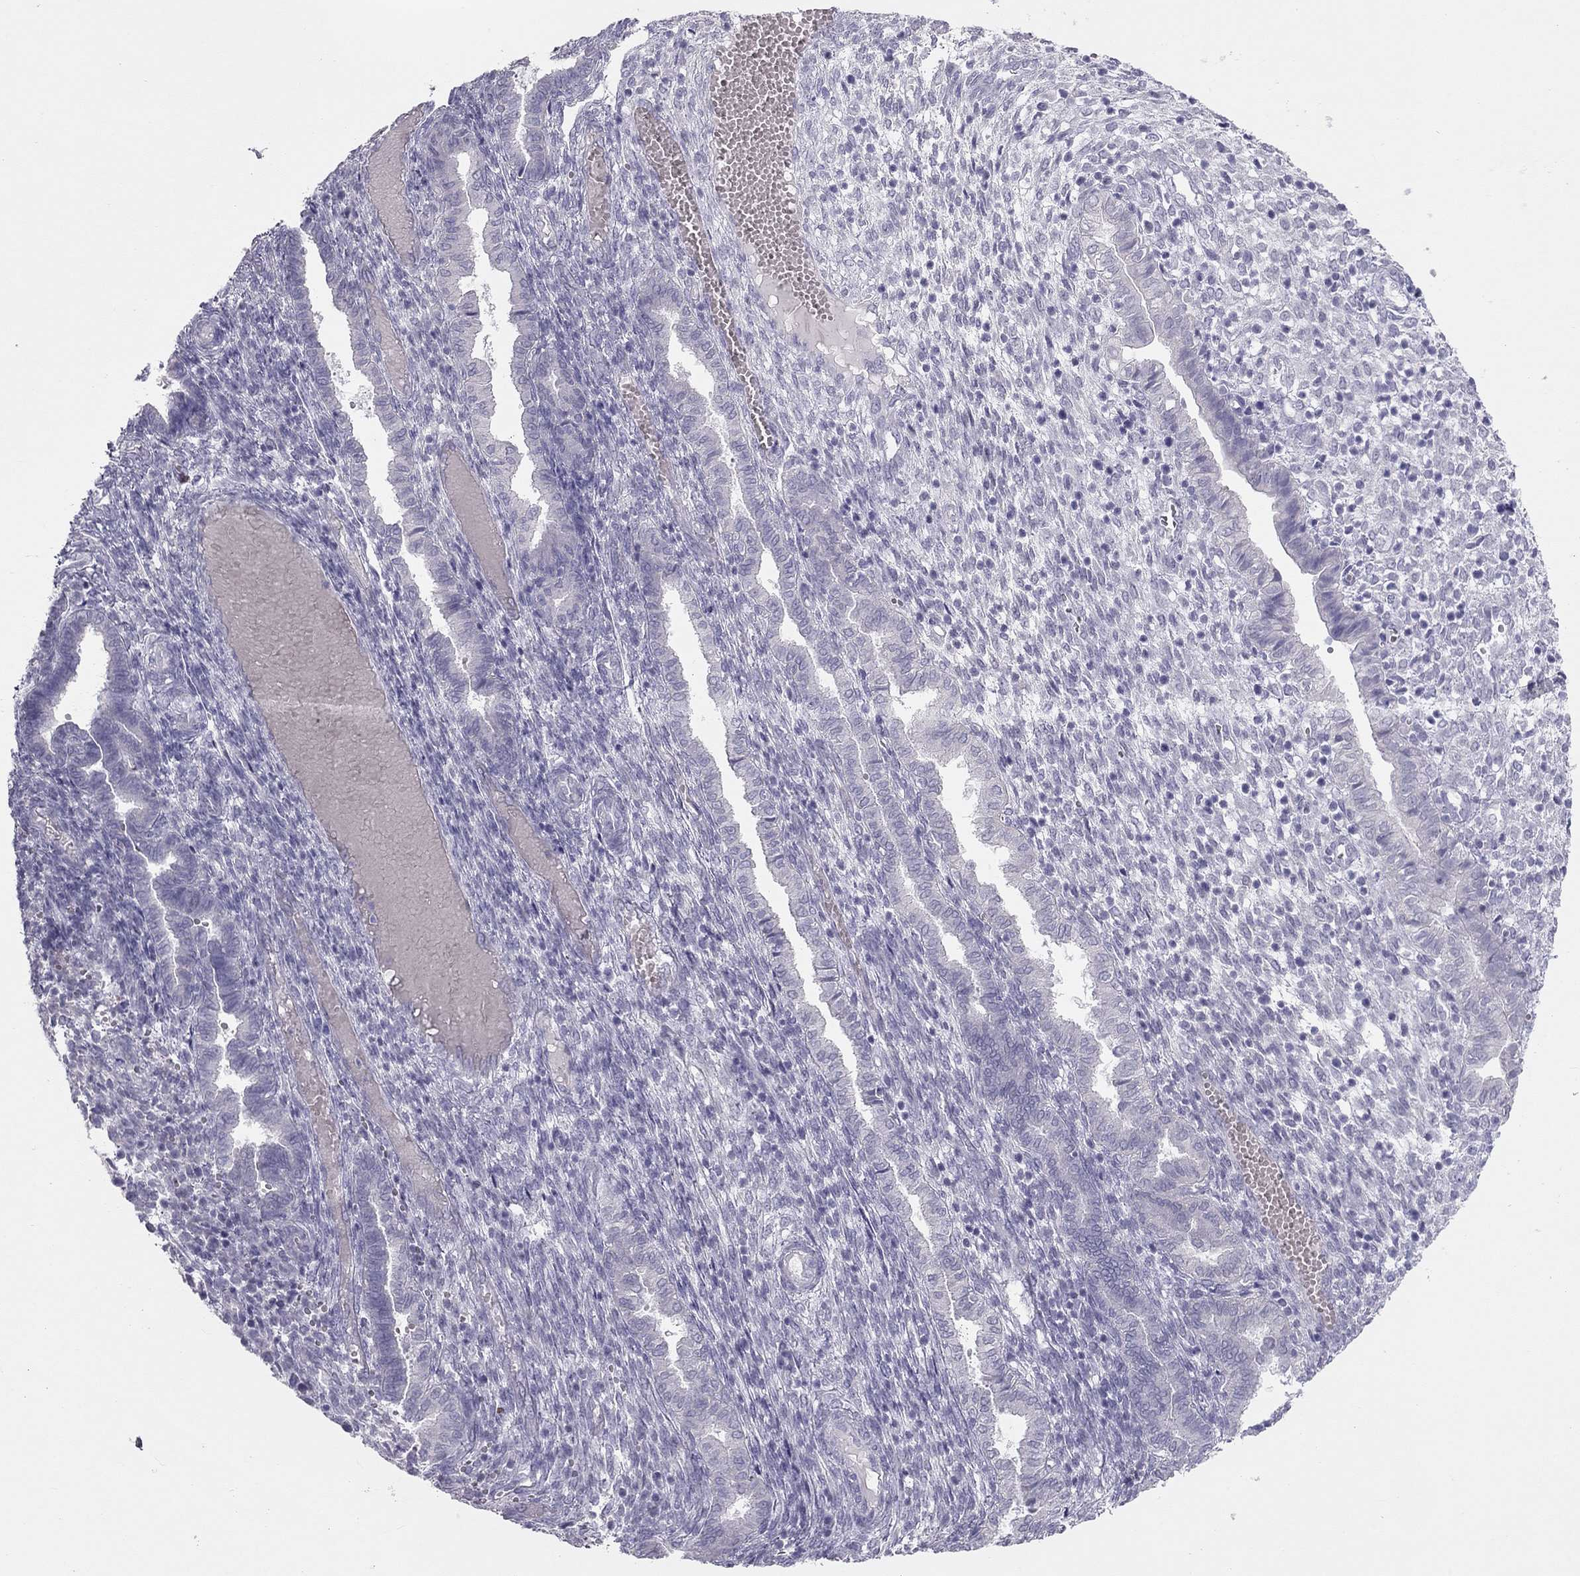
{"staining": {"intensity": "negative", "quantity": "none", "location": "none"}, "tissue": "endometrium", "cell_type": "Cells in endometrial stroma", "image_type": "normal", "snomed": [{"axis": "morphology", "description": "Normal tissue, NOS"}, {"axis": "topography", "description": "Endometrium"}], "caption": "A micrograph of endometrium stained for a protein demonstrates no brown staining in cells in endometrial stroma.", "gene": "SPATA12", "patient": {"sex": "female", "age": 43}}